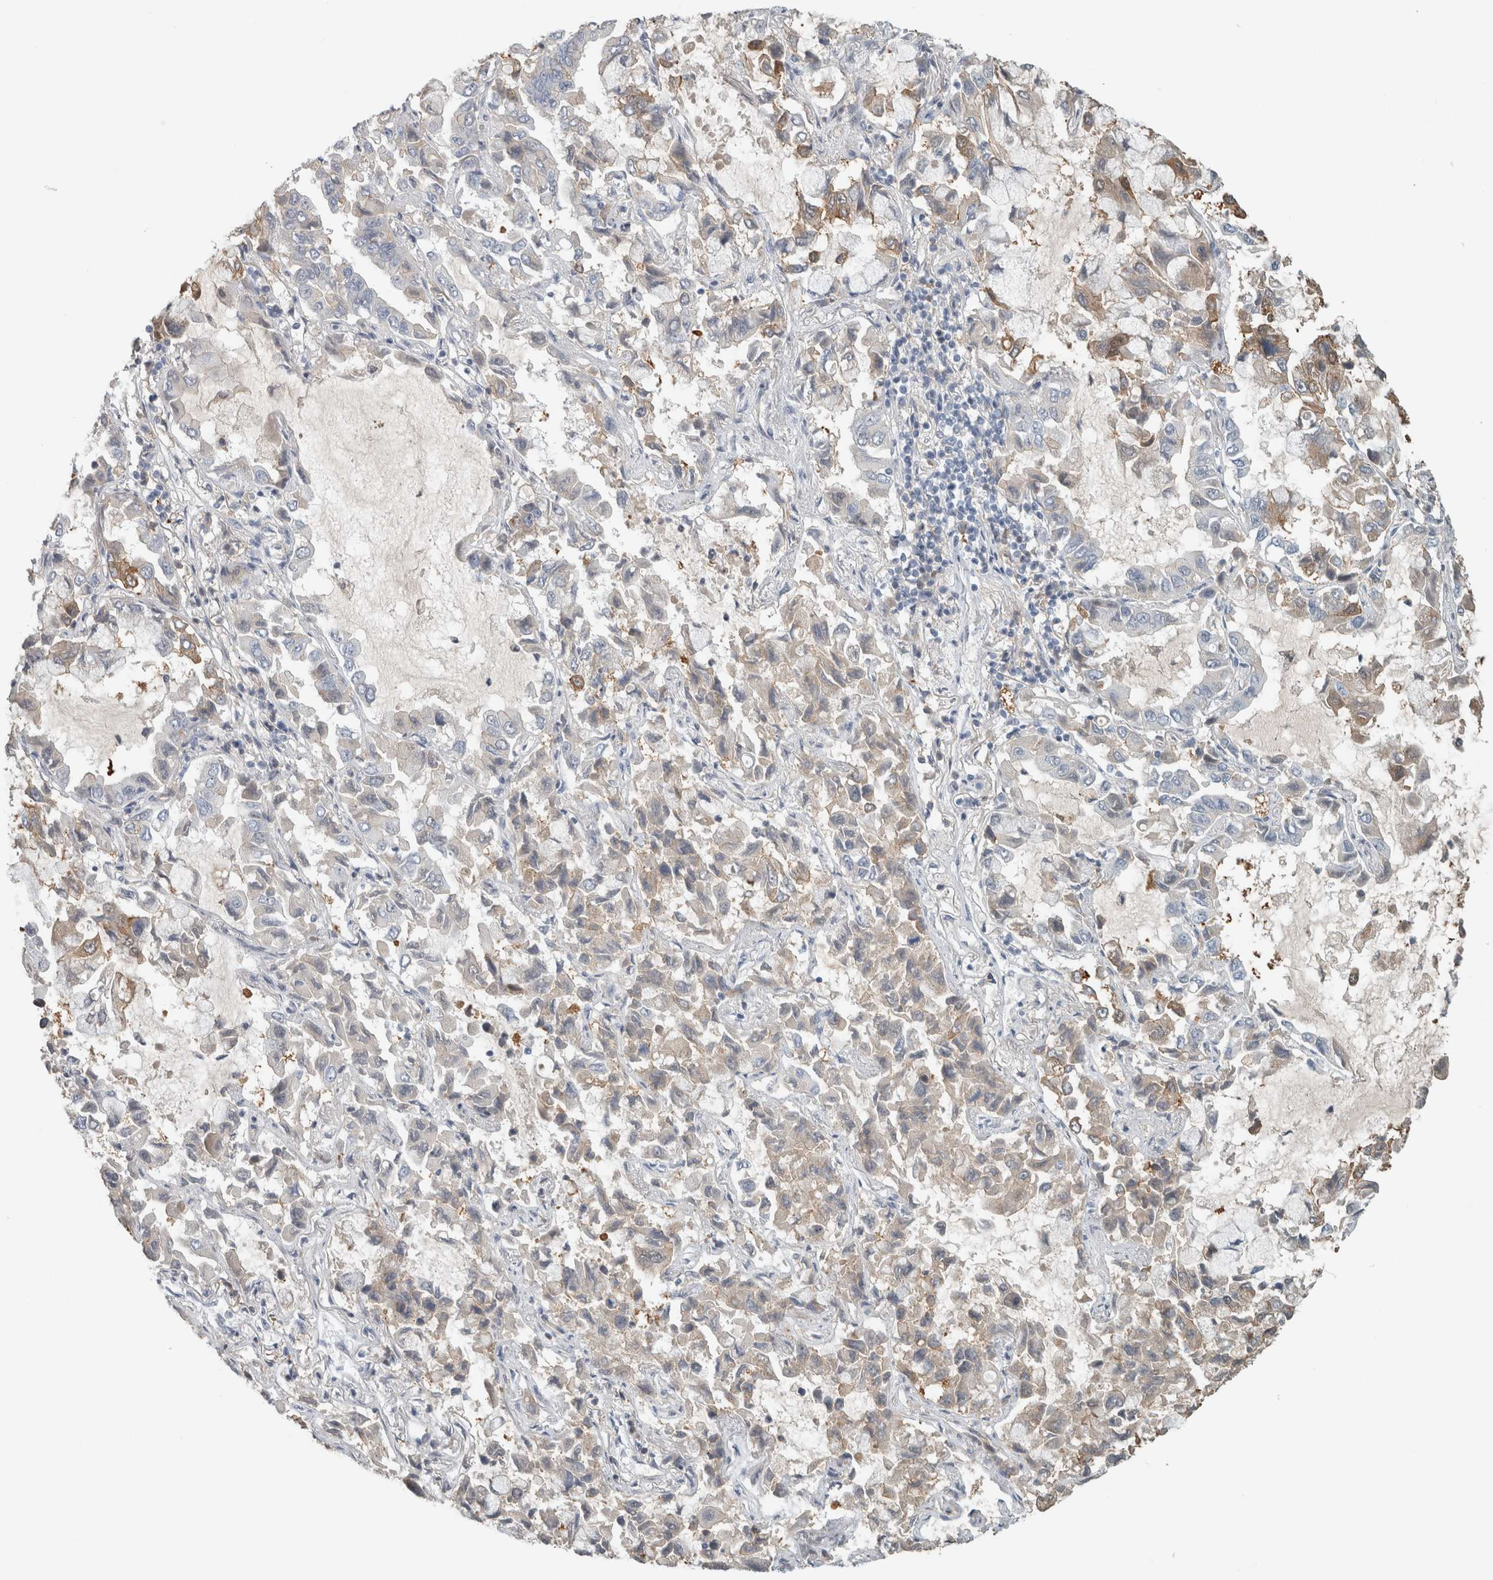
{"staining": {"intensity": "weak", "quantity": "25%-75%", "location": "cytoplasmic/membranous"}, "tissue": "lung cancer", "cell_type": "Tumor cells", "image_type": "cancer", "snomed": [{"axis": "morphology", "description": "Adenocarcinoma, NOS"}, {"axis": "topography", "description": "Lung"}], "caption": "IHC of adenocarcinoma (lung) exhibits low levels of weak cytoplasmic/membranous positivity in about 25%-75% of tumor cells.", "gene": "SCIN", "patient": {"sex": "male", "age": 64}}